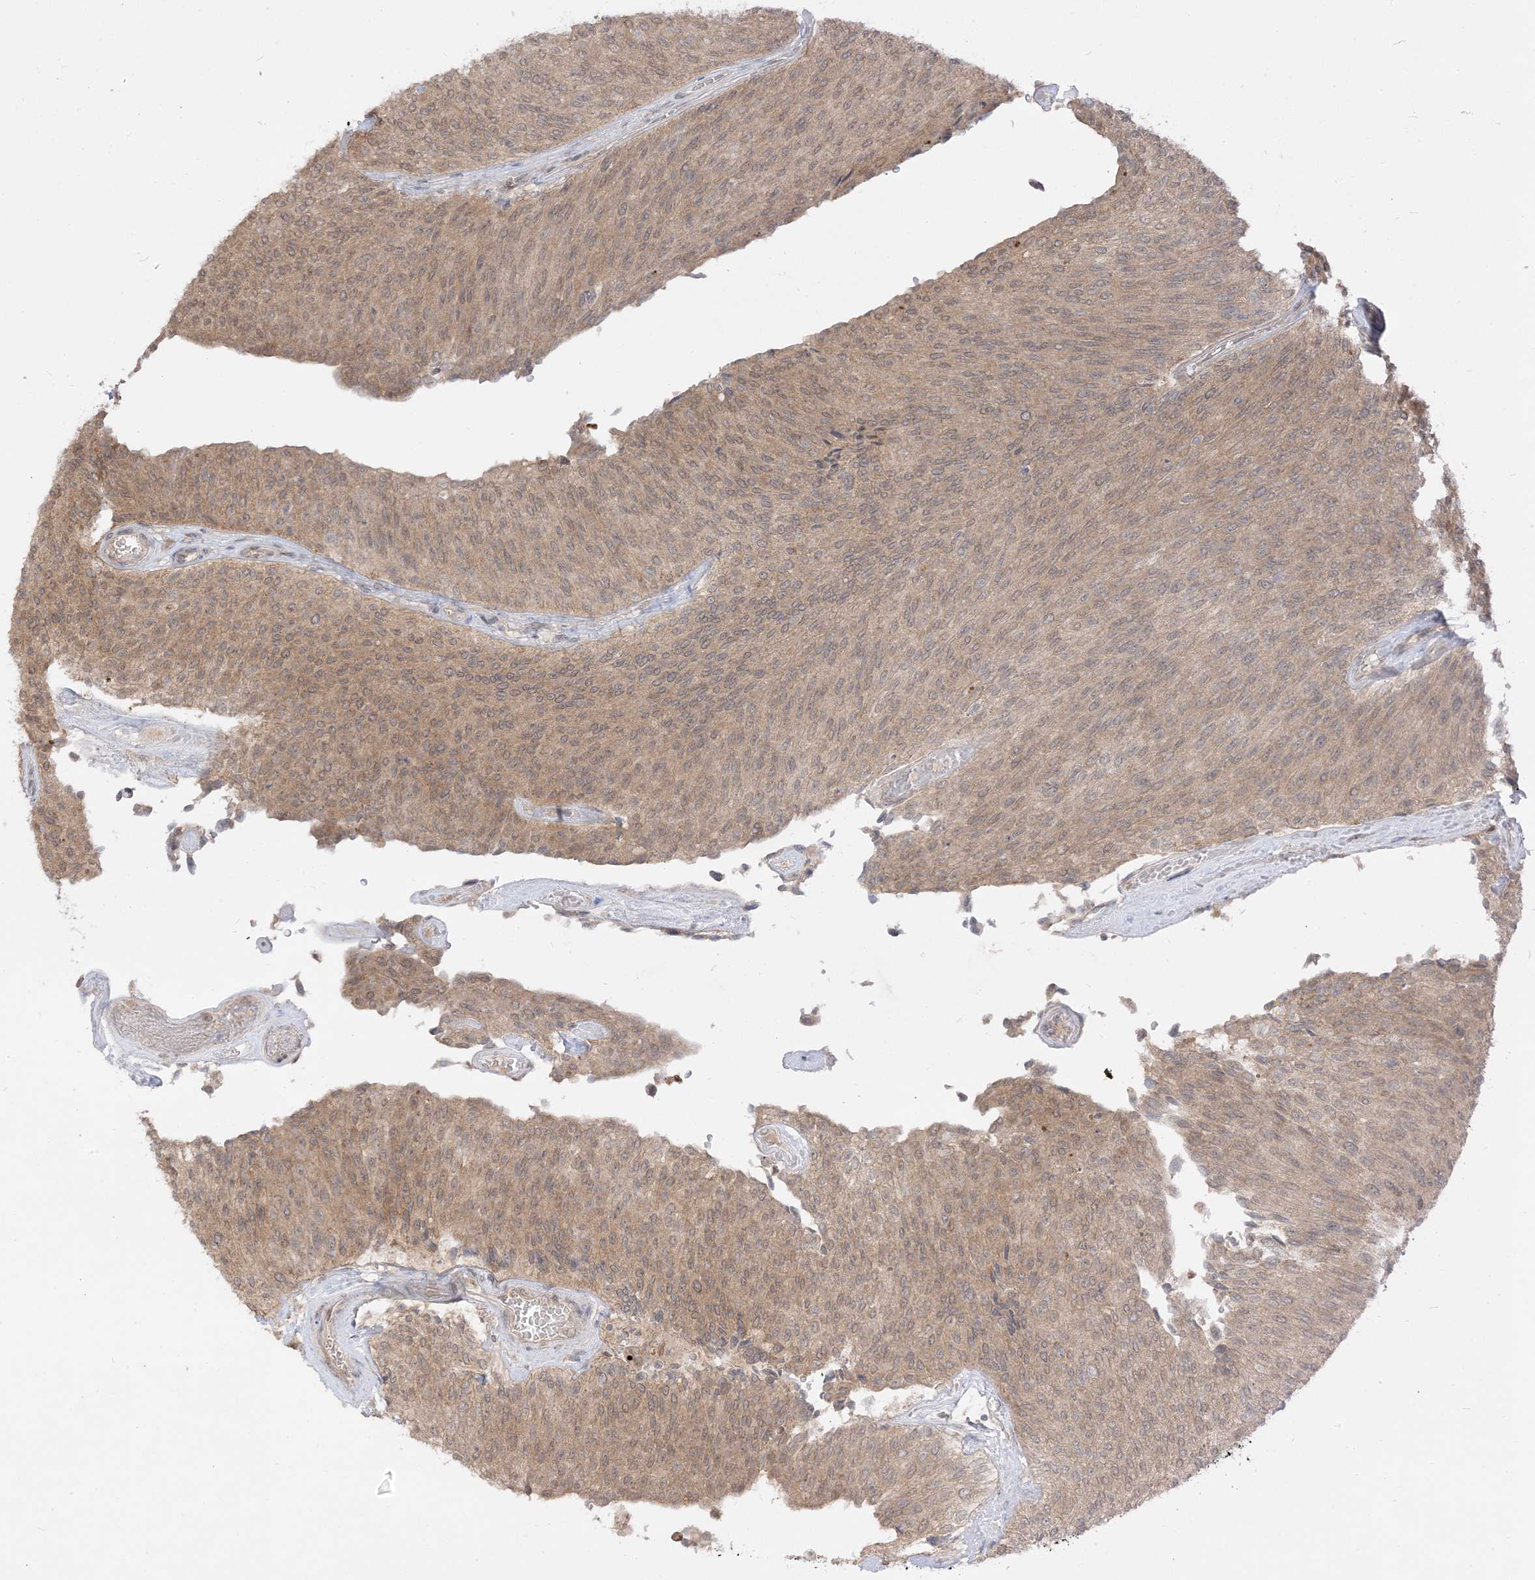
{"staining": {"intensity": "weak", "quantity": "25%-75%", "location": "cytoplasmic/membranous"}, "tissue": "urothelial cancer", "cell_type": "Tumor cells", "image_type": "cancer", "snomed": [{"axis": "morphology", "description": "Urothelial carcinoma, Low grade"}, {"axis": "topography", "description": "Urinary bladder"}], "caption": "This image reveals urothelial cancer stained with IHC to label a protein in brown. The cytoplasmic/membranous of tumor cells show weak positivity for the protein. Nuclei are counter-stained blue.", "gene": "TBCC", "patient": {"sex": "female", "age": 79}}